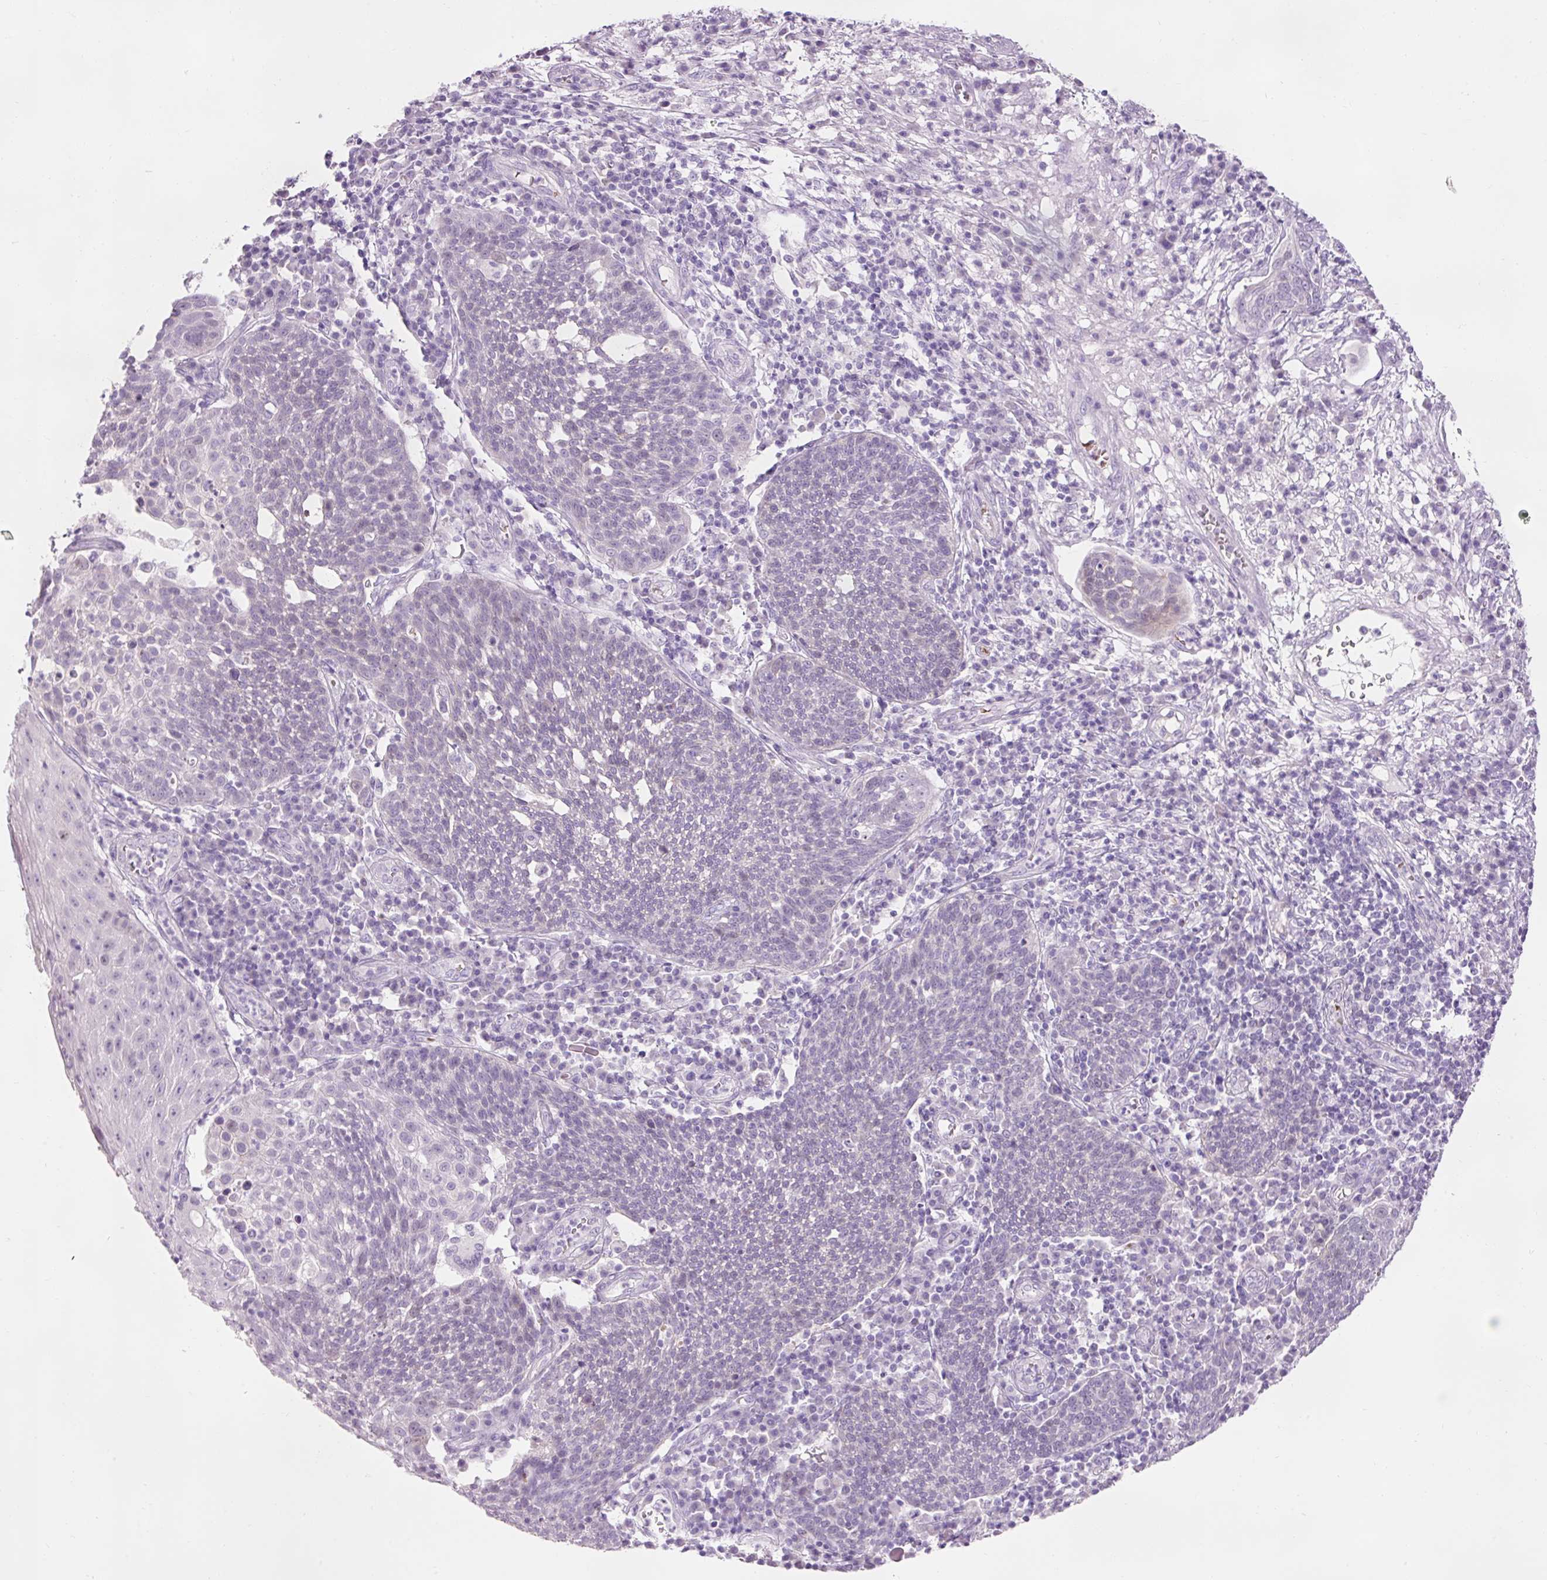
{"staining": {"intensity": "negative", "quantity": "none", "location": "none"}, "tissue": "cervical cancer", "cell_type": "Tumor cells", "image_type": "cancer", "snomed": [{"axis": "morphology", "description": "Squamous cell carcinoma, NOS"}, {"axis": "topography", "description": "Cervix"}], "caption": "Micrograph shows no protein staining in tumor cells of cervical cancer tissue. Brightfield microscopy of immunohistochemistry stained with DAB (brown) and hematoxylin (blue), captured at high magnification.", "gene": "DHRS11", "patient": {"sex": "female", "age": 34}}